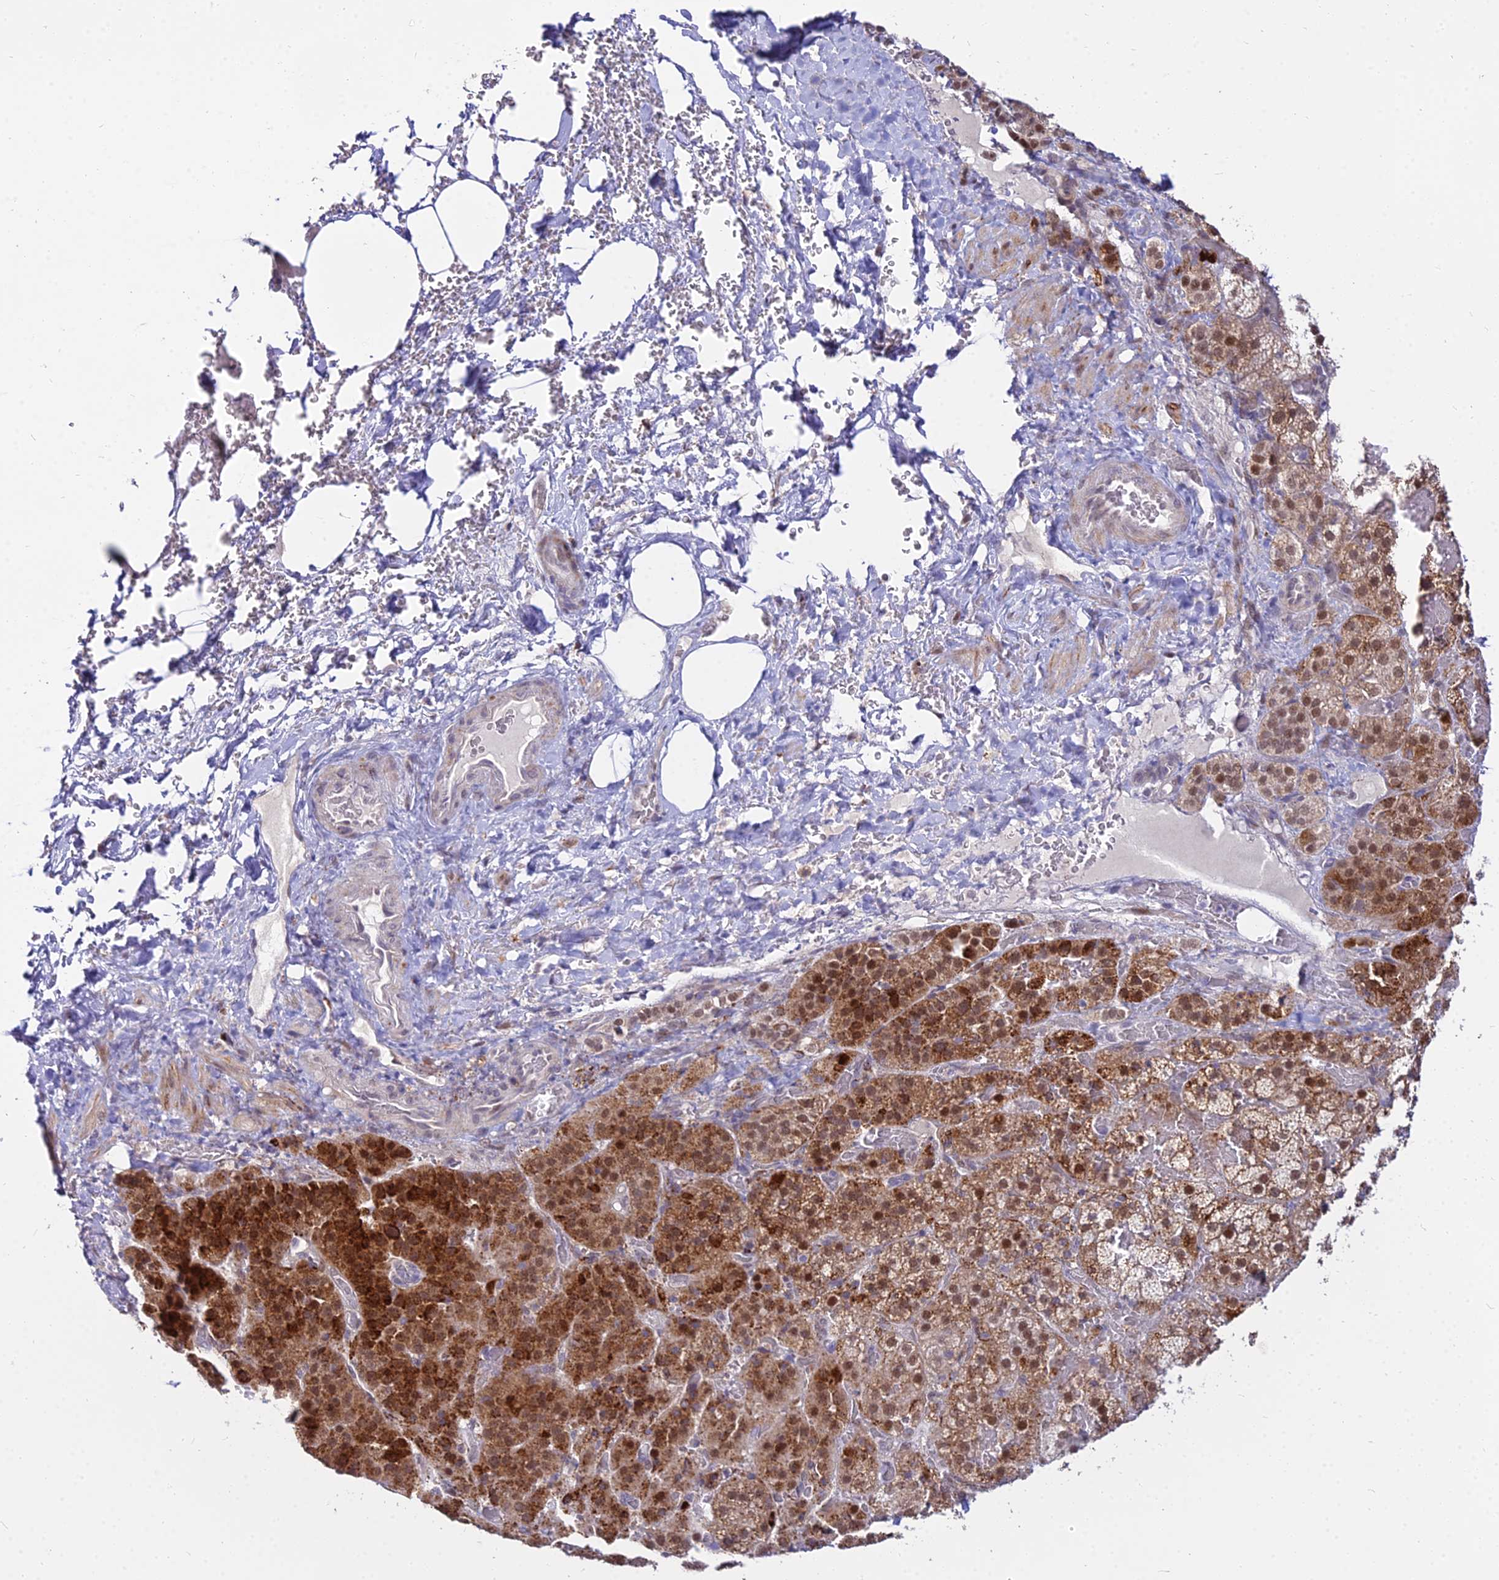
{"staining": {"intensity": "moderate", "quantity": ">75%", "location": "cytoplasmic/membranous,nuclear"}, "tissue": "adrenal gland", "cell_type": "Glandular cells", "image_type": "normal", "snomed": [{"axis": "morphology", "description": "Normal tissue, NOS"}, {"axis": "topography", "description": "Adrenal gland"}], "caption": "Immunohistochemical staining of unremarkable human adrenal gland reveals medium levels of moderate cytoplasmic/membranous,nuclear staining in about >75% of glandular cells. (Stains: DAB (3,3'-diaminobenzidine) in brown, nuclei in blue, Microscopy: brightfield microscopy at high magnification).", "gene": "C6orf163", "patient": {"sex": "male", "age": 57}}